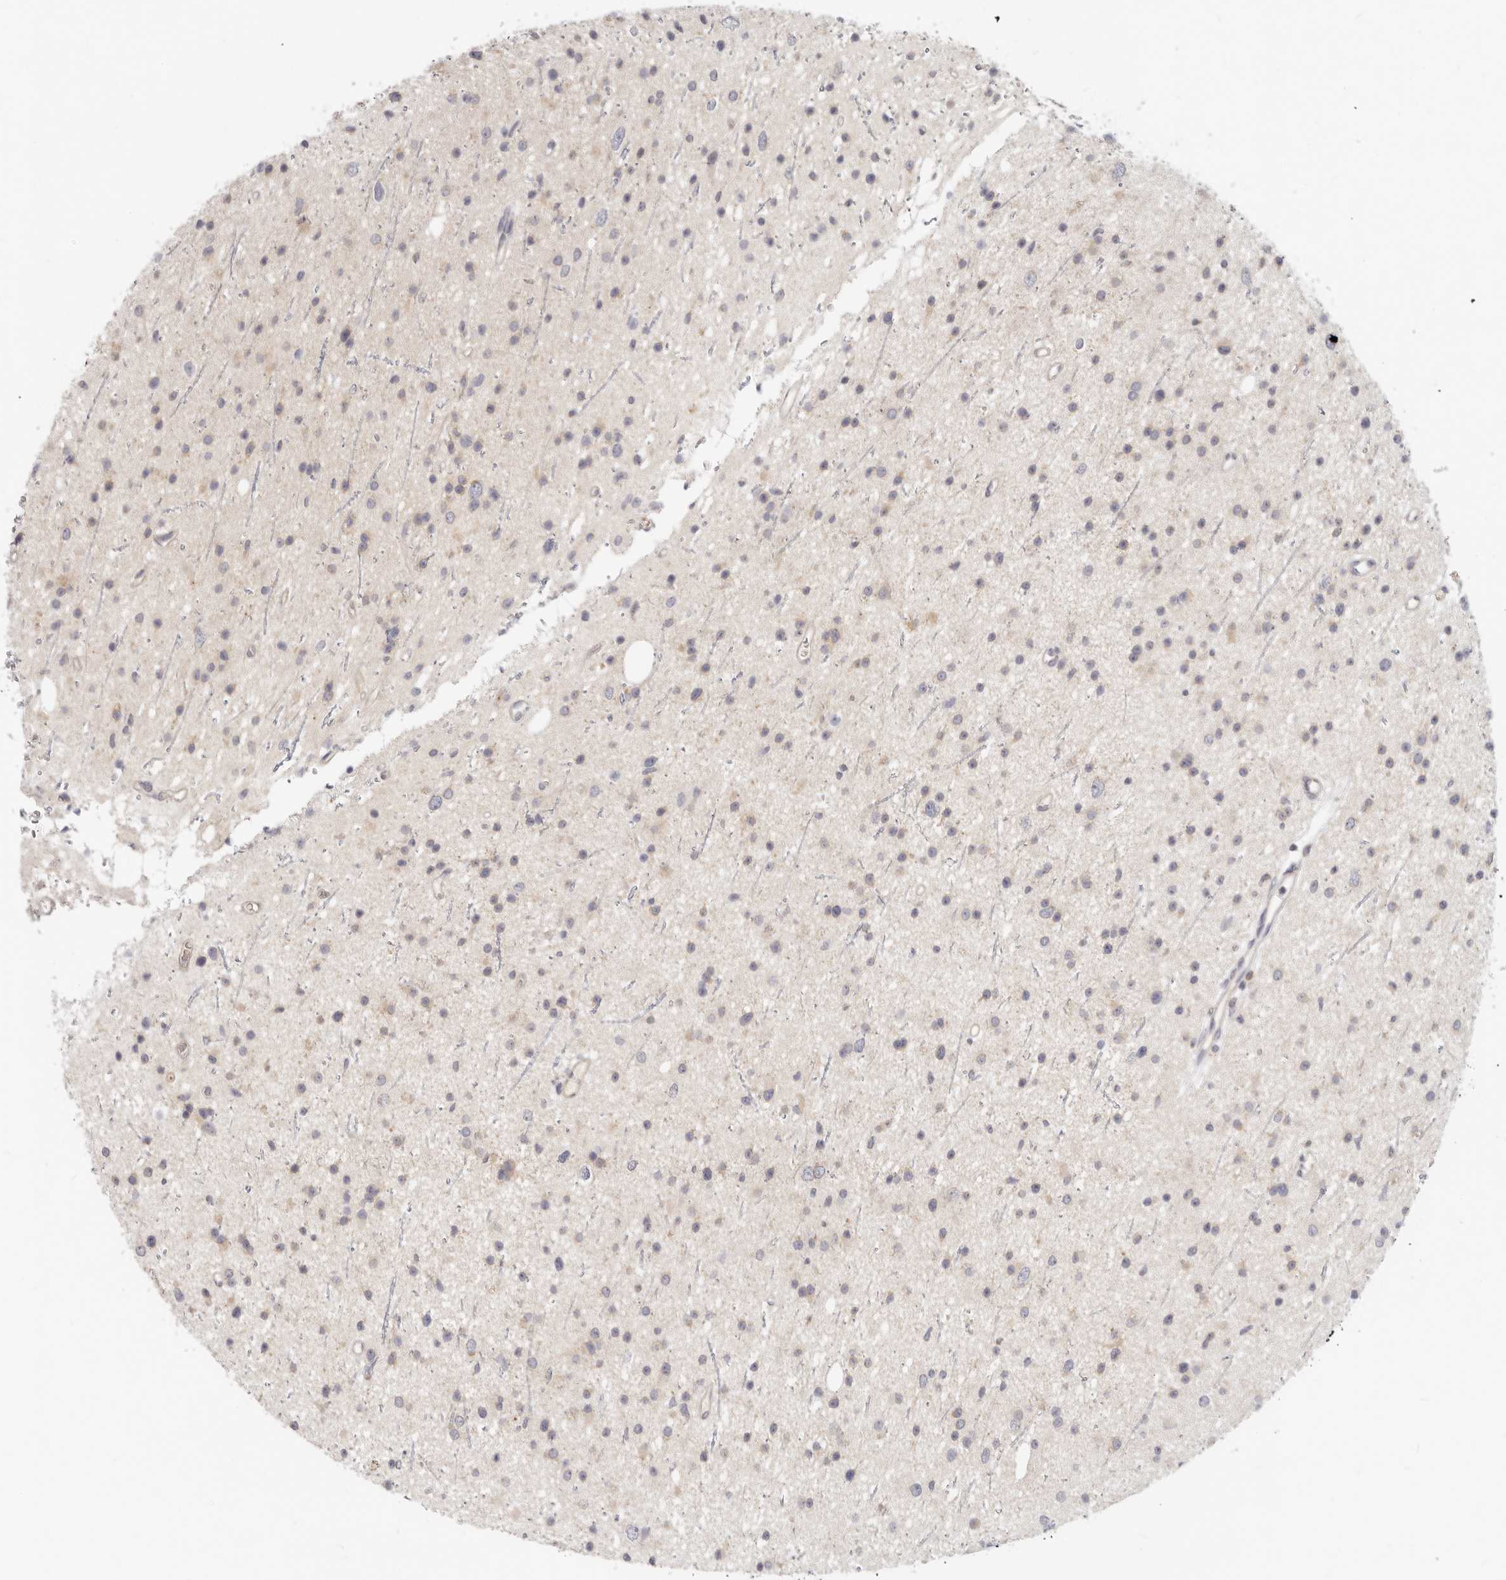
{"staining": {"intensity": "weak", "quantity": "<25%", "location": "cytoplasmic/membranous"}, "tissue": "glioma", "cell_type": "Tumor cells", "image_type": "cancer", "snomed": [{"axis": "morphology", "description": "Glioma, malignant, Low grade"}, {"axis": "topography", "description": "Cerebral cortex"}], "caption": "Histopathology image shows no significant protein staining in tumor cells of low-grade glioma (malignant). (DAB IHC with hematoxylin counter stain).", "gene": "TFB2M", "patient": {"sex": "female", "age": 39}}